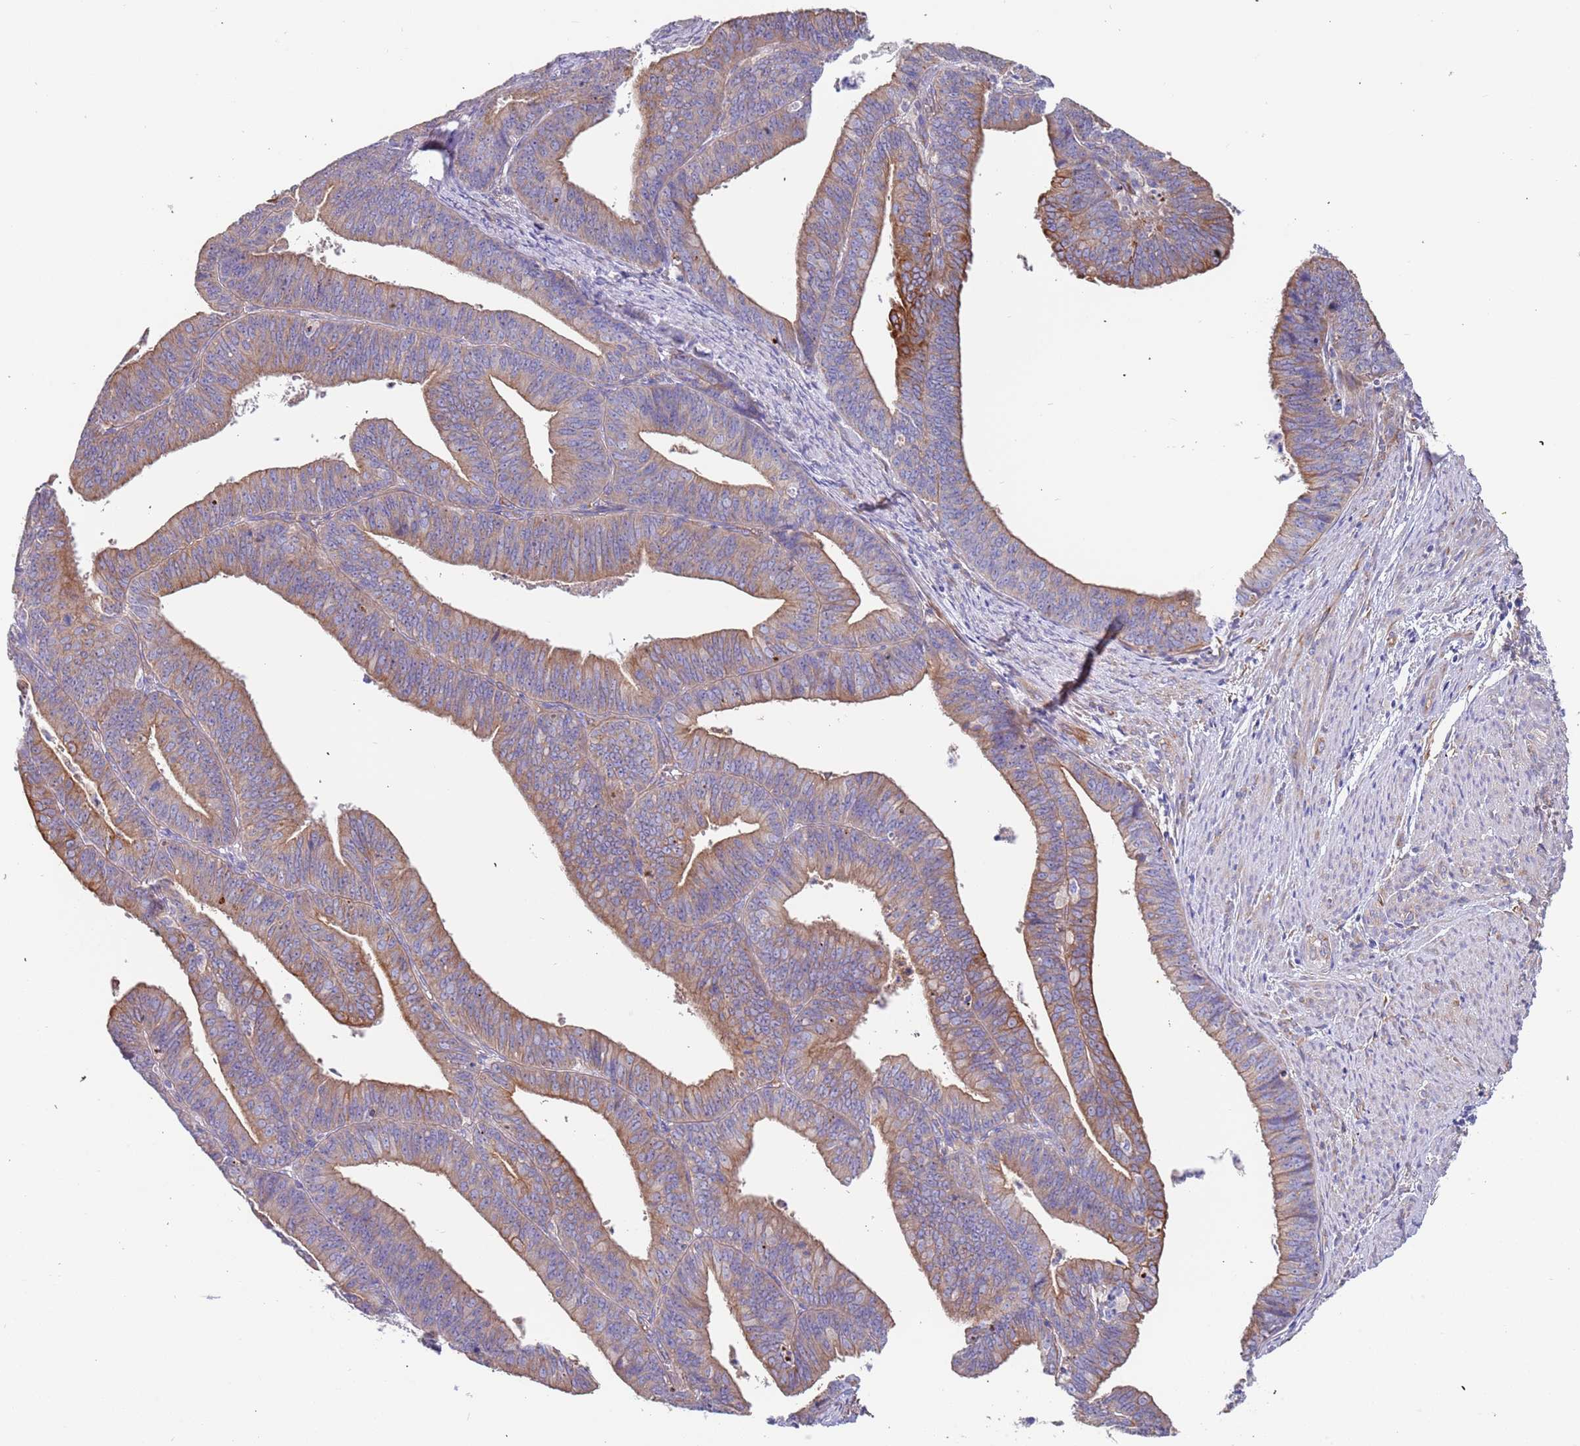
{"staining": {"intensity": "moderate", "quantity": "25%-75%", "location": "cytoplasmic/membranous"}, "tissue": "endometrial cancer", "cell_type": "Tumor cells", "image_type": "cancer", "snomed": [{"axis": "morphology", "description": "Adenocarcinoma, NOS"}, {"axis": "topography", "description": "Endometrium"}], "caption": "Immunohistochemical staining of adenocarcinoma (endometrial) exhibits moderate cytoplasmic/membranous protein staining in about 25%-75% of tumor cells.", "gene": "LAMB4", "patient": {"sex": "female", "age": 73}}